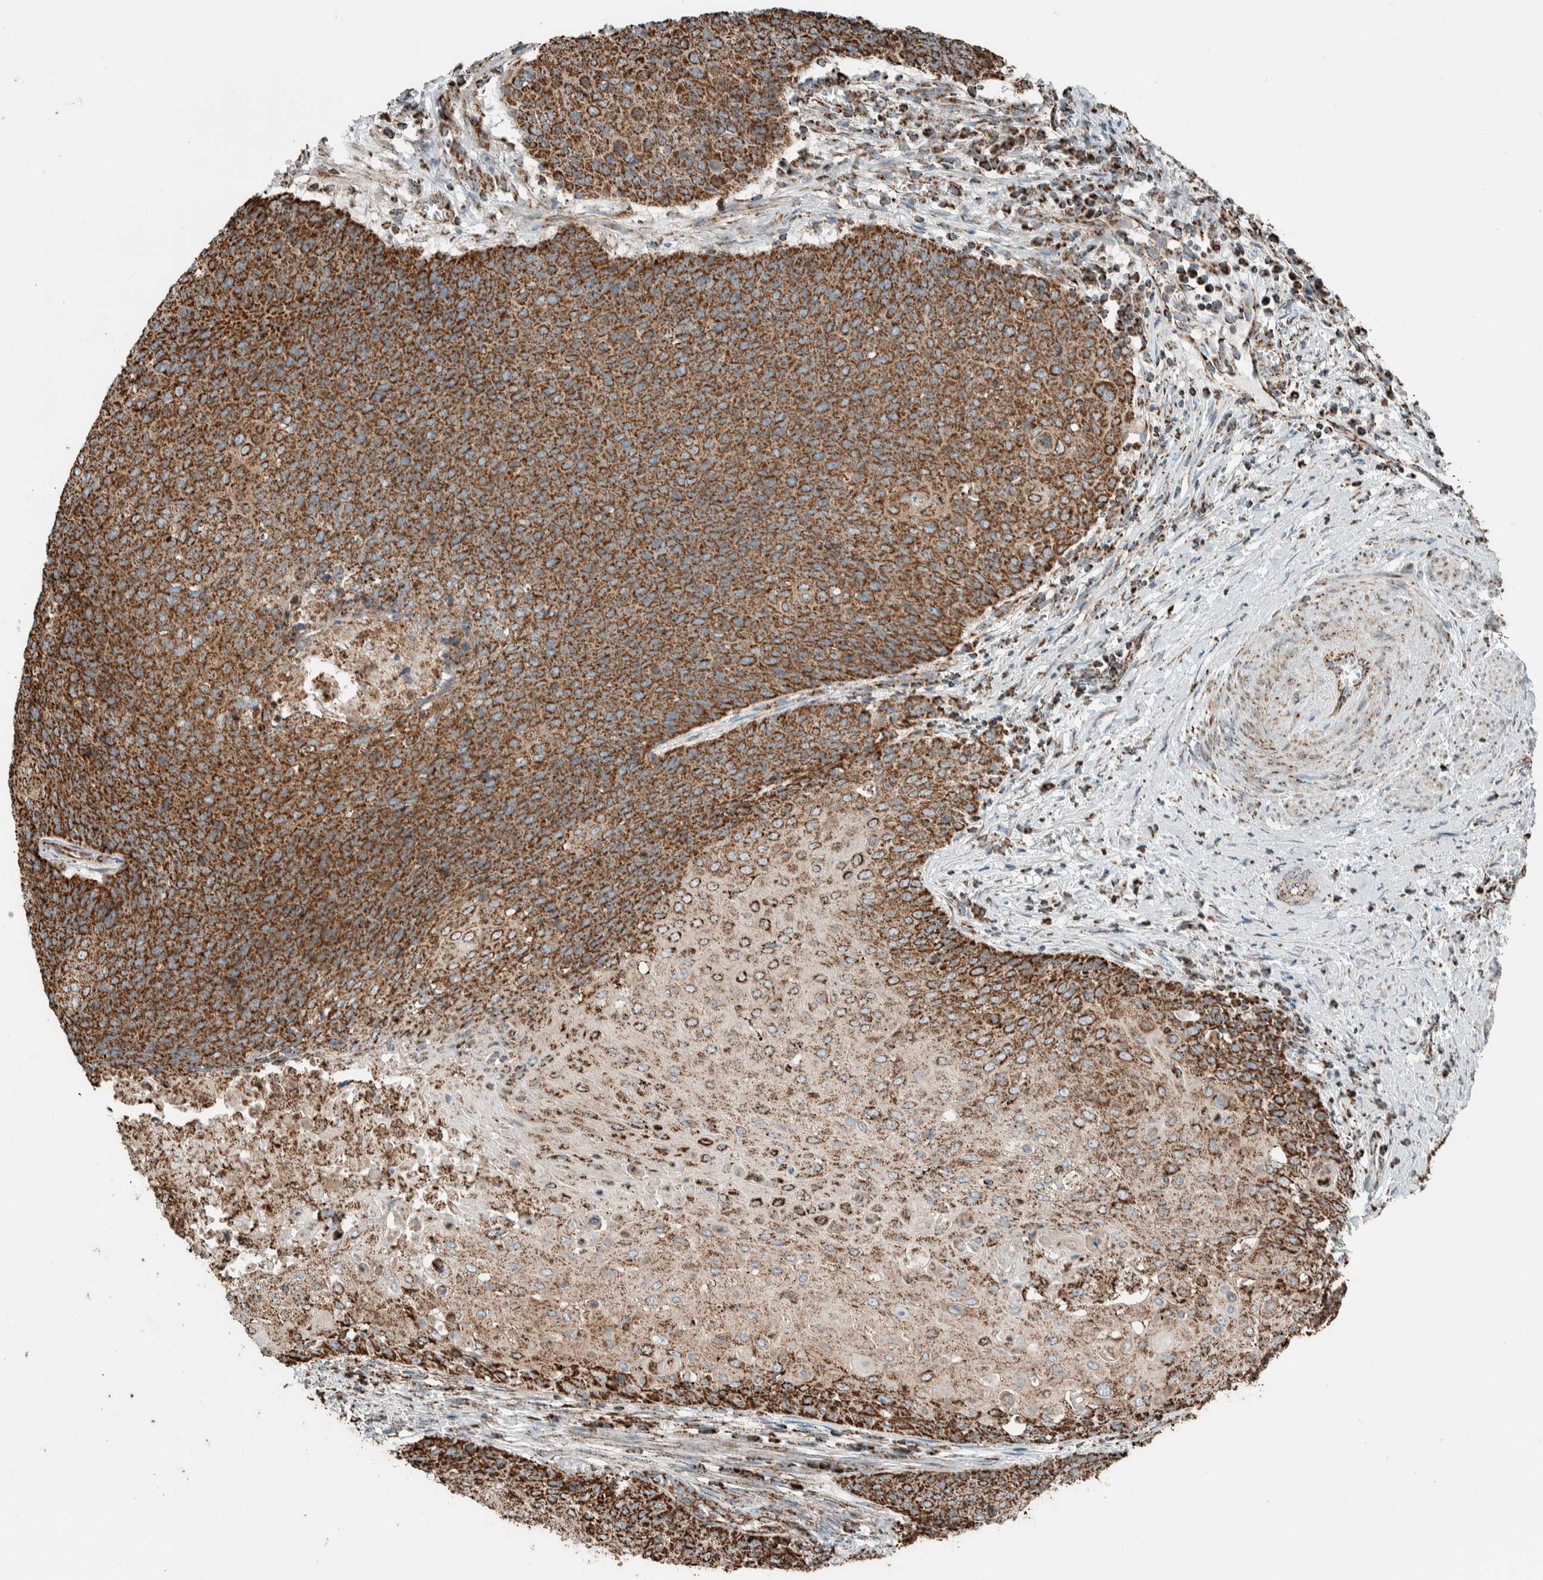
{"staining": {"intensity": "strong", "quantity": ">75%", "location": "cytoplasmic/membranous"}, "tissue": "cervical cancer", "cell_type": "Tumor cells", "image_type": "cancer", "snomed": [{"axis": "morphology", "description": "Squamous cell carcinoma, NOS"}, {"axis": "topography", "description": "Cervix"}], "caption": "Immunohistochemistry staining of cervical cancer, which demonstrates high levels of strong cytoplasmic/membranous positivity in about >75% of tumor cells indicating strong cytoplasmic/membranous protein positivity. The staining was performed using DAB (brown) for protein detection and nuclei were counterstained in hematoxylin (blue).", "gene": "ZNF454", "patient": {"sex": "female", "age": 39}}